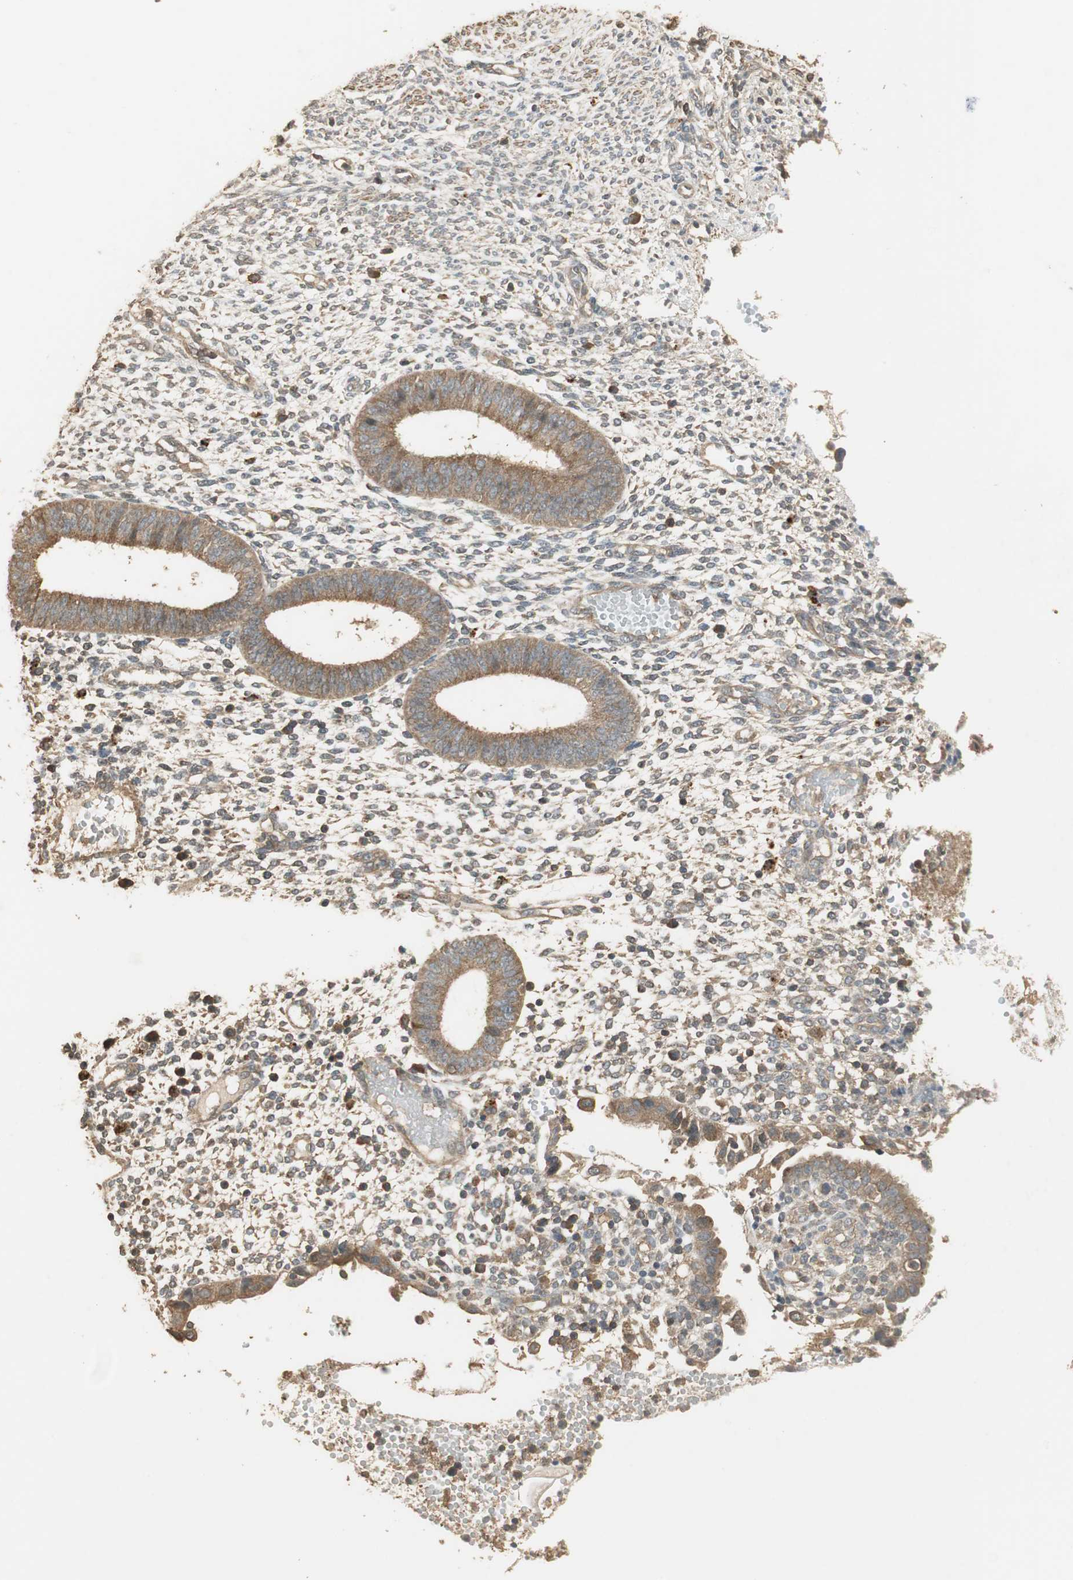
{"staining": {"intensity": "weak", "quantity": "25%-75%", "location": "cytoplasmic/membranous"}, "tissue": "endometrium", "cell_type": "Cells in endometrial stroma", "image_type": "normal", "snomed": [{"axis": "morphology", "description": "Normal tissue, NOS"}, {"axis": "topography", "description": "Endometrium"}], "caption": "Immunohistochemistry (DAB) staining of unremarkable endometrium shows weak cytoplasmic/membranous protein staining in about 25%-75% of cells in endometrial stroma.", "gene": "USP2", "patient": {"sex": "female", "age": 35}}